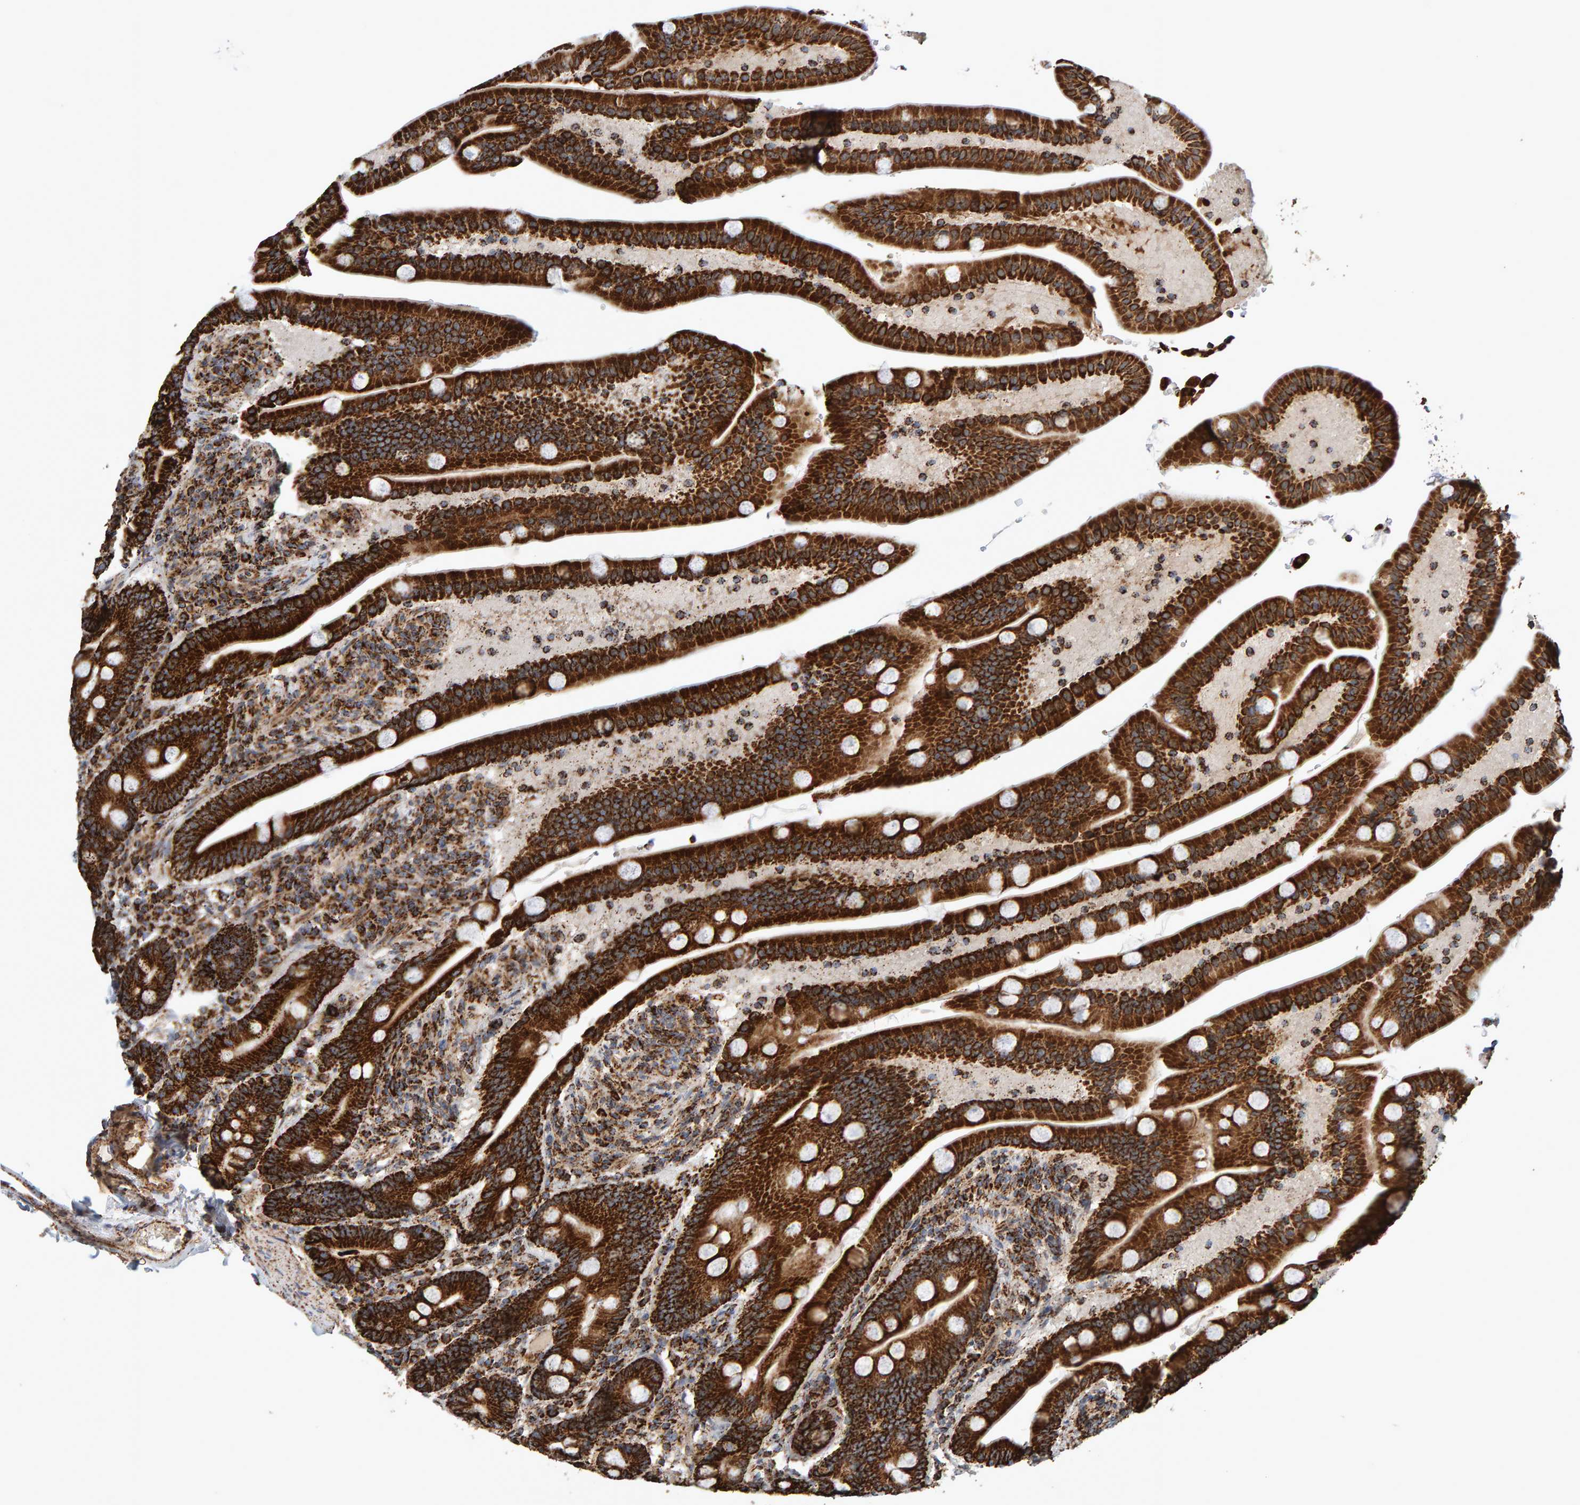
{"staining": {"intensity": "strong", "quantity": ">75%", "location": "cytoplasmic/membranous"}, "tissue": "duodenum", "cell_type": "Glandular cells", "image_type": "normal", "snomed": [{"axis": "morphology", "description": "Normal tissue, NOS"}, {"axis": "topography", "description": "Duodenum"}], "caption": "Immunohistochemical staining of unremarkable duodenum shows >75% levels of strong cytoplasmic/membranous protein expression in approximately >75% of glandular cells.", "gene": "MRPL45", "patient": {"sex": "male", "age": 54}}